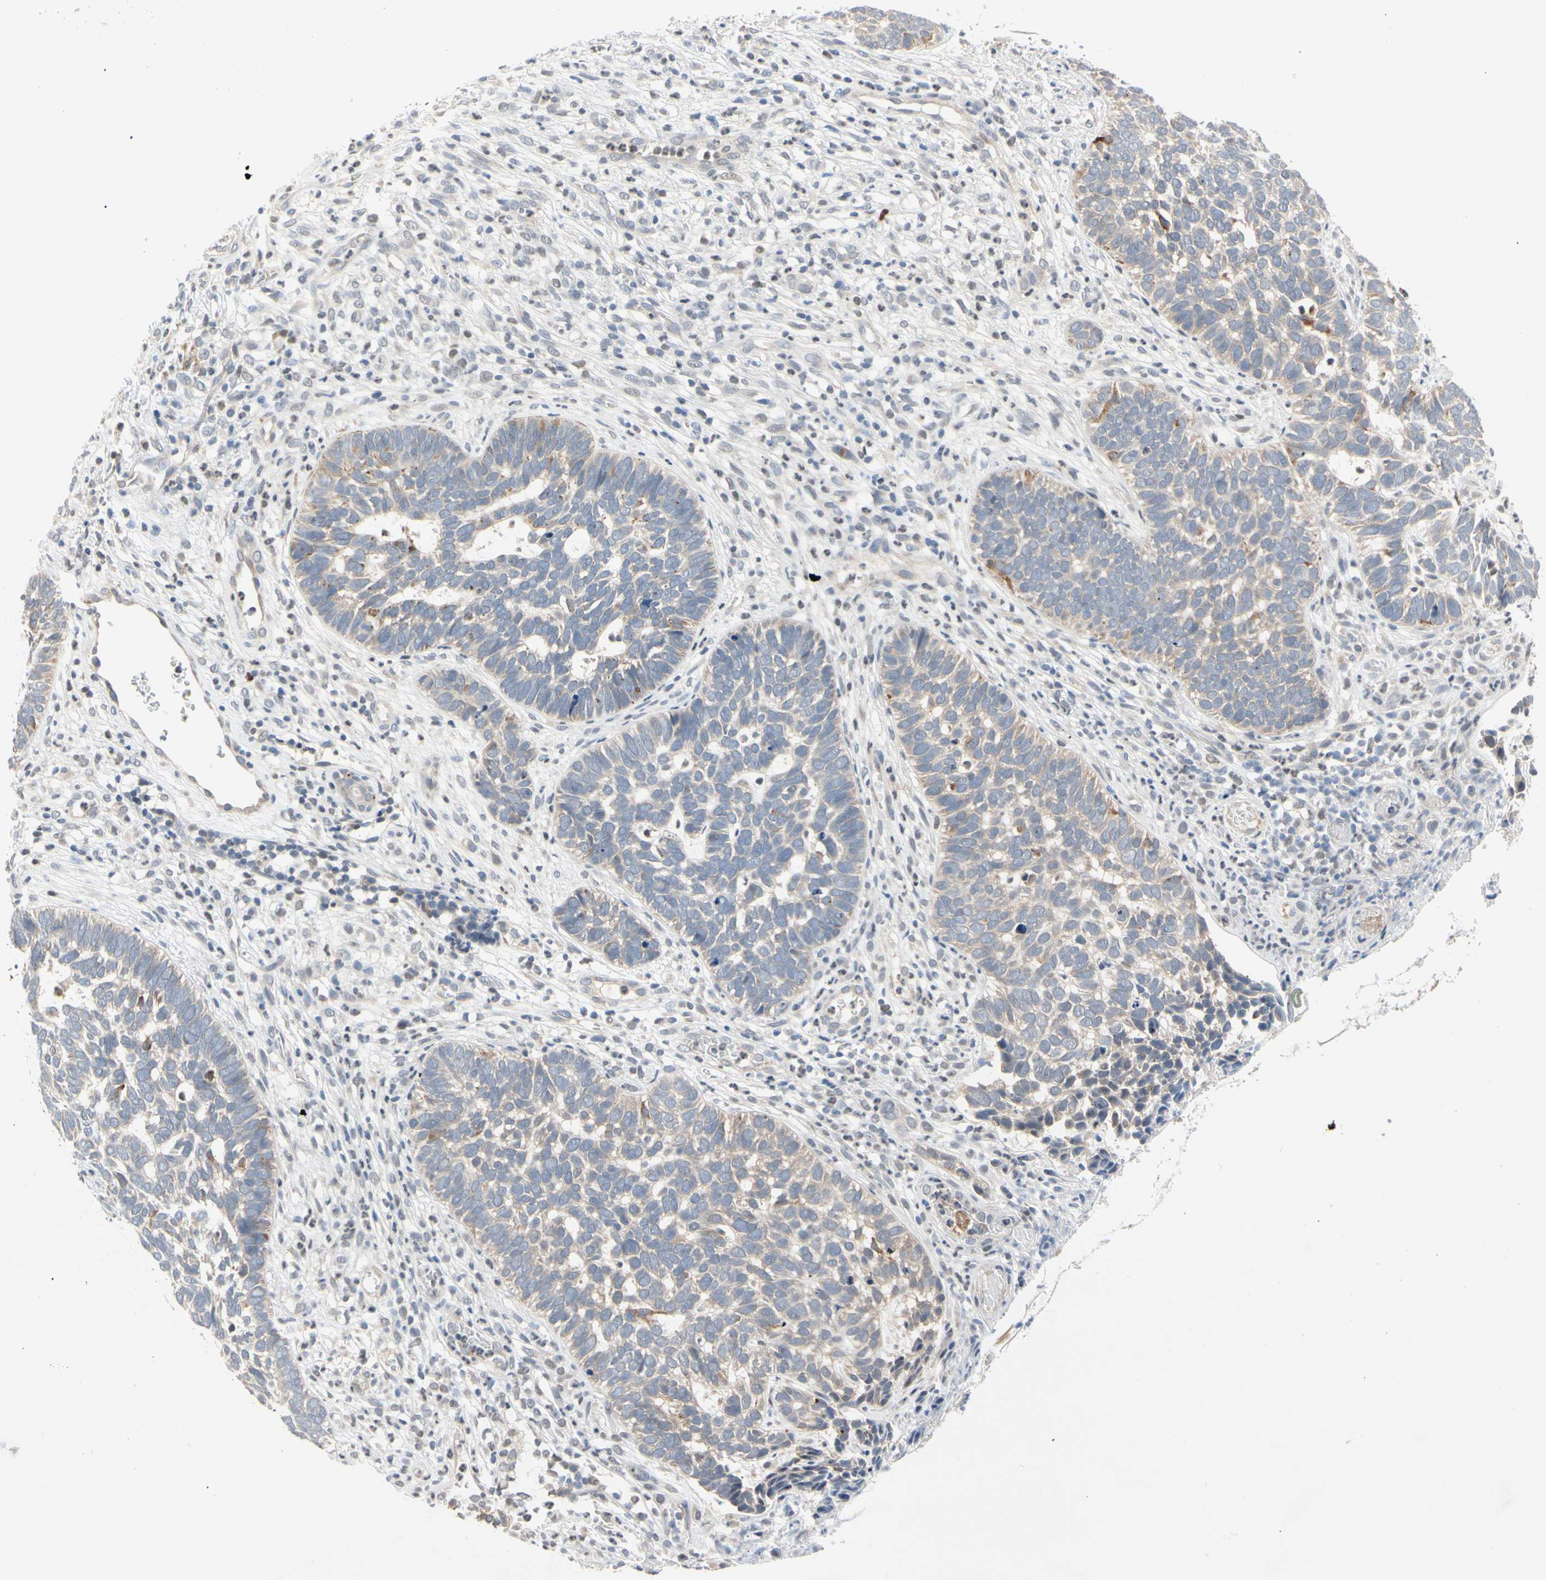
{"staining": {"intensity": "weak", "quantity": ">75%", "location": "cytoplasmic/membranous"}, "tissue": "skin cancer", "cell_type": "Tumor cells", "image_type": "cancer", "snomed": [{"axis": "morphology", "description": "Basal cell carcinoma"}, {"axis": "topography", "description": "Skin"}], "caption": "Immunohistochemical staining of basal cell carcinoma (skin) demonstrates weak cytoplasmic/membranous protein positivity in approximately >75% of tumor cells. Using DAB (3,3'-diaminobenzidine) (brown) and hematoxylin (blue) stains, captured at high magnification using brightfield microscopy.", "gene": "MARK1", "patient": {"sex": "male", "age": 87}}